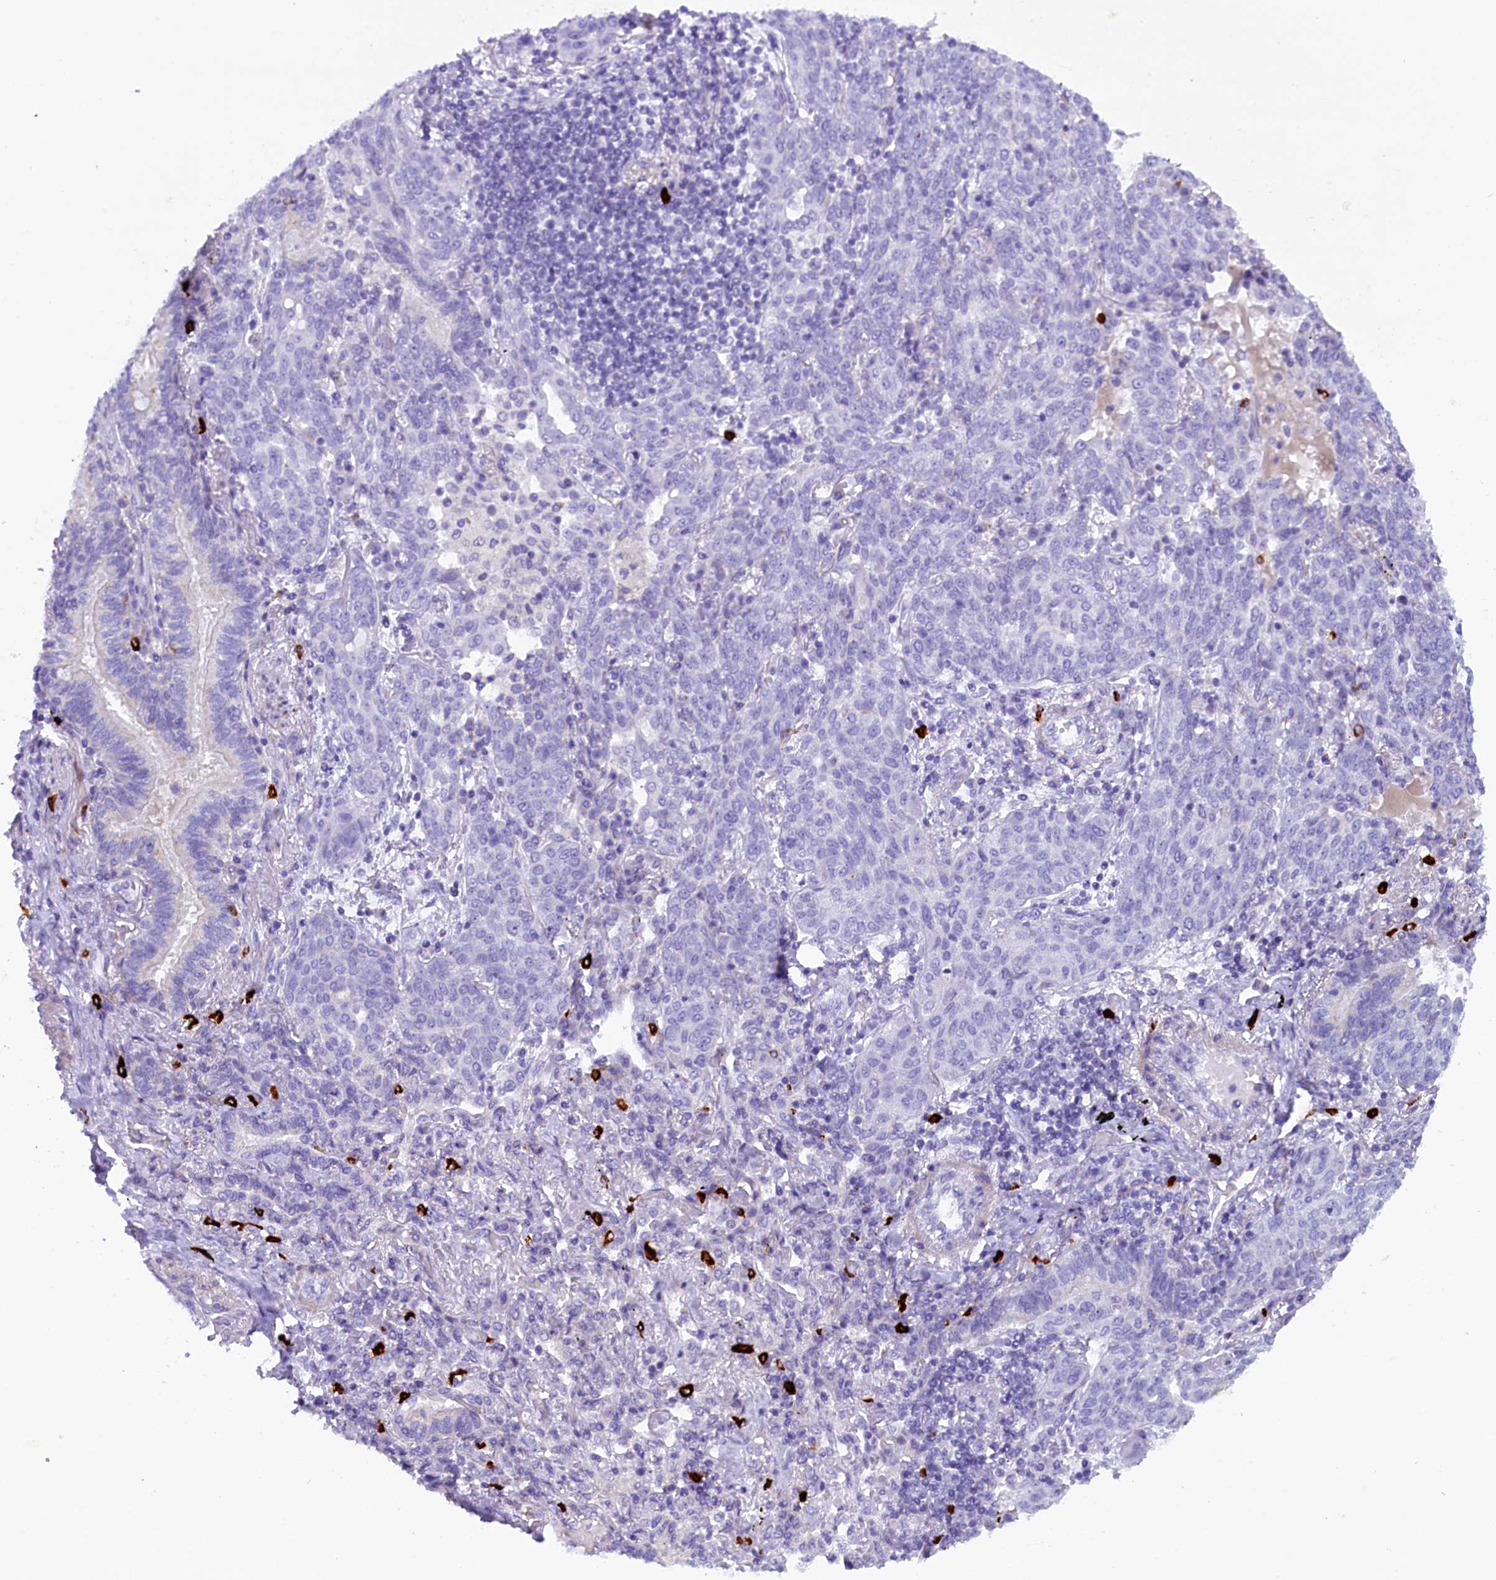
{"staining": {"intensity": "negative", "quantity": "none", "location": "none"}, "tissue": "lung cancer", "cell_type": "Tumor cells", "image_type": "cancer", "snomed": [{"axis": "morphology", "description": "Squamous cell carcinoma, NOS"}, {"axis": "topography", "description": "Lung"}], "caption": "Image shows no protein staining in tumor cells of lung cancer tissue.", "gene": "RTTN", "patient": {"sex": "female", "age": 70}}